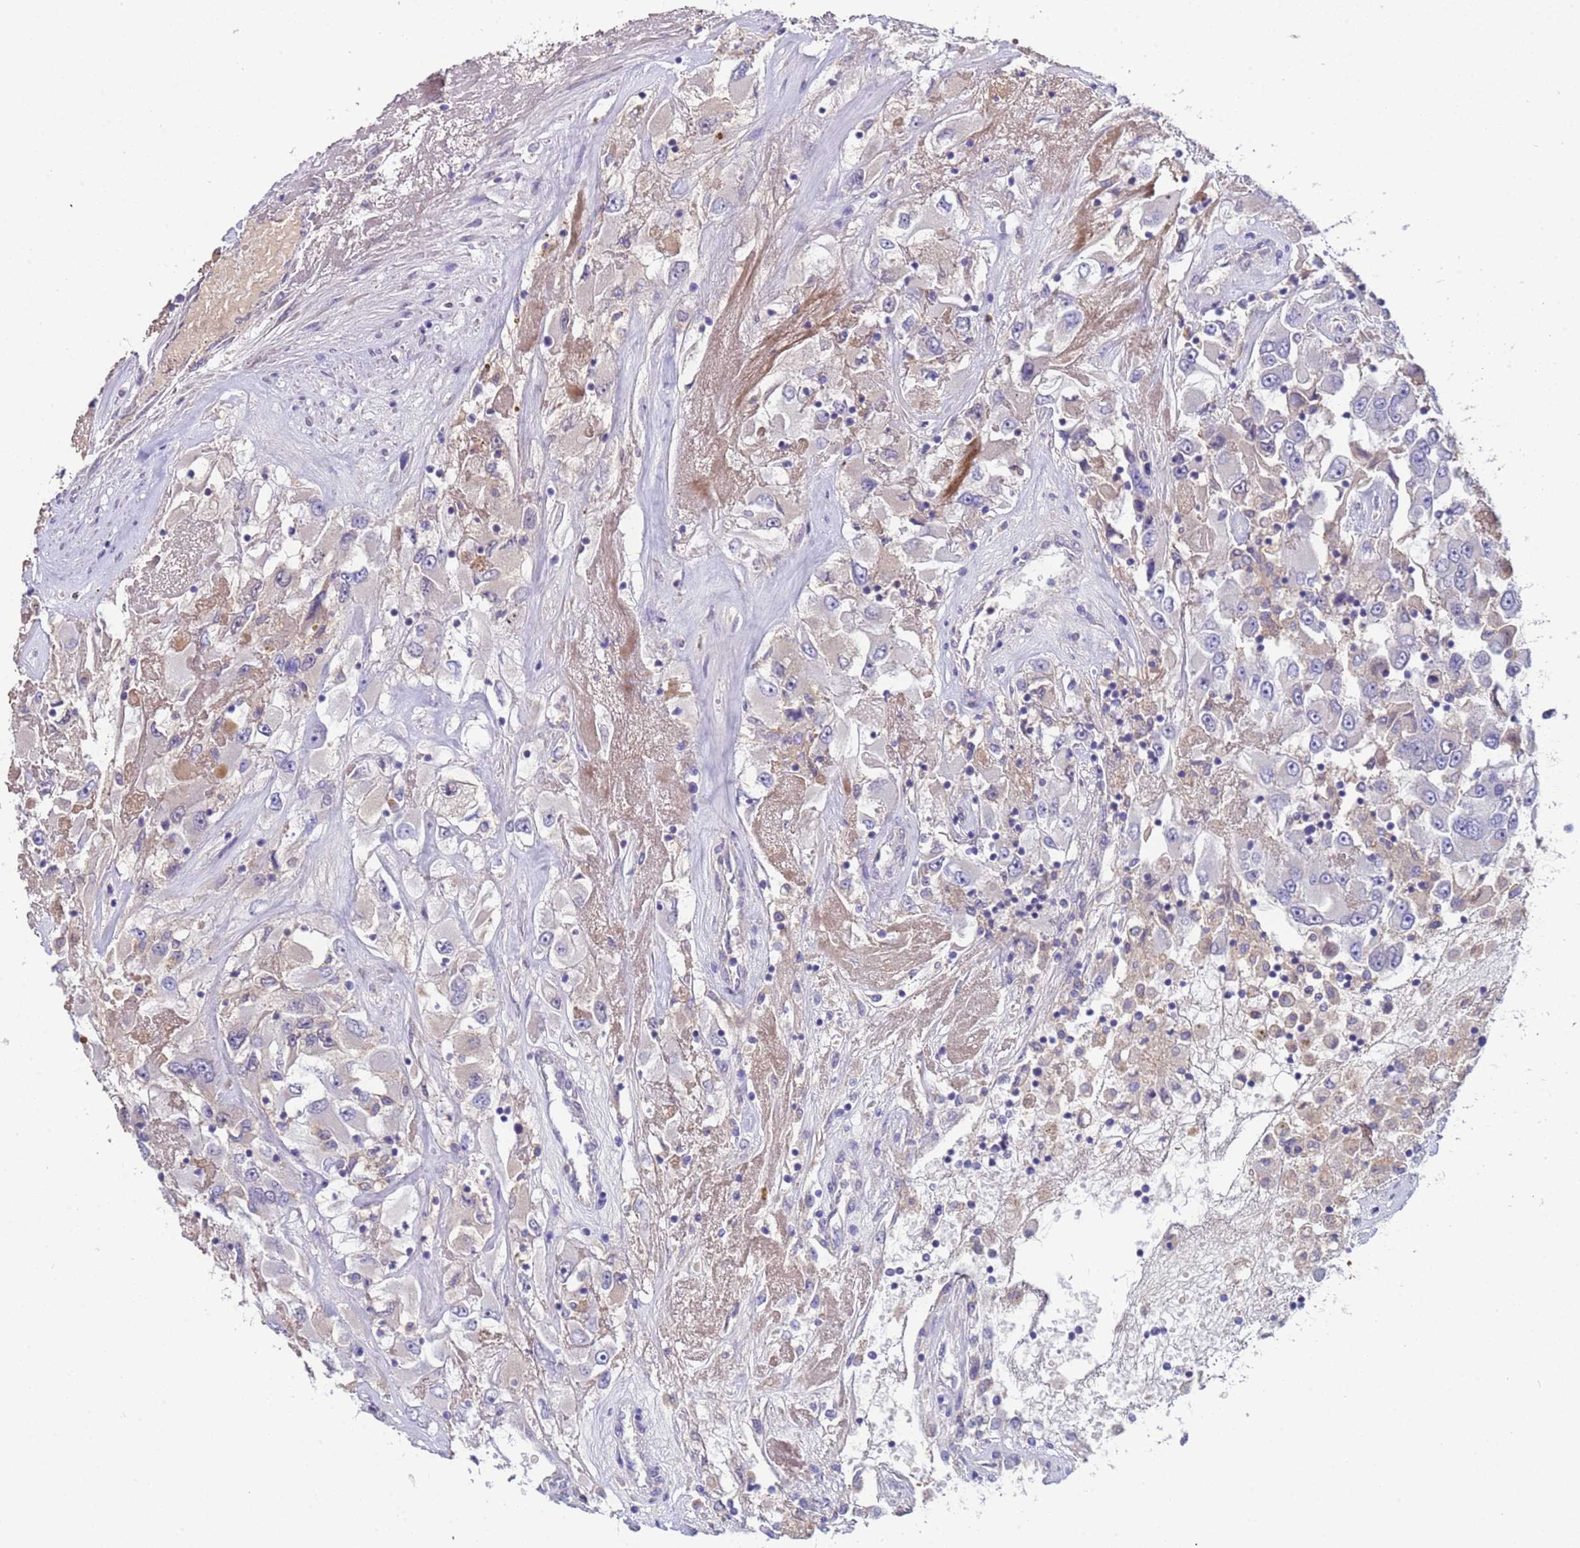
{"staining": {"intensity": "negative", "quantity": "none", "location": "none"}, "tissue": "renal cancer", "cell_type": "Tumor cells", "image_type": "cancer", "snomed": [{"axis": "morphology", "description": "Adenocarcinoma, NOS"}, {"axis": "topography", "description": "Kidney"}], "caption": "Tumor cells are negative for brown protein staining in renal cancer (adenocarcinoma).", "gene": "ZNF248", "patient": {"sex": "female", "age": 52}}